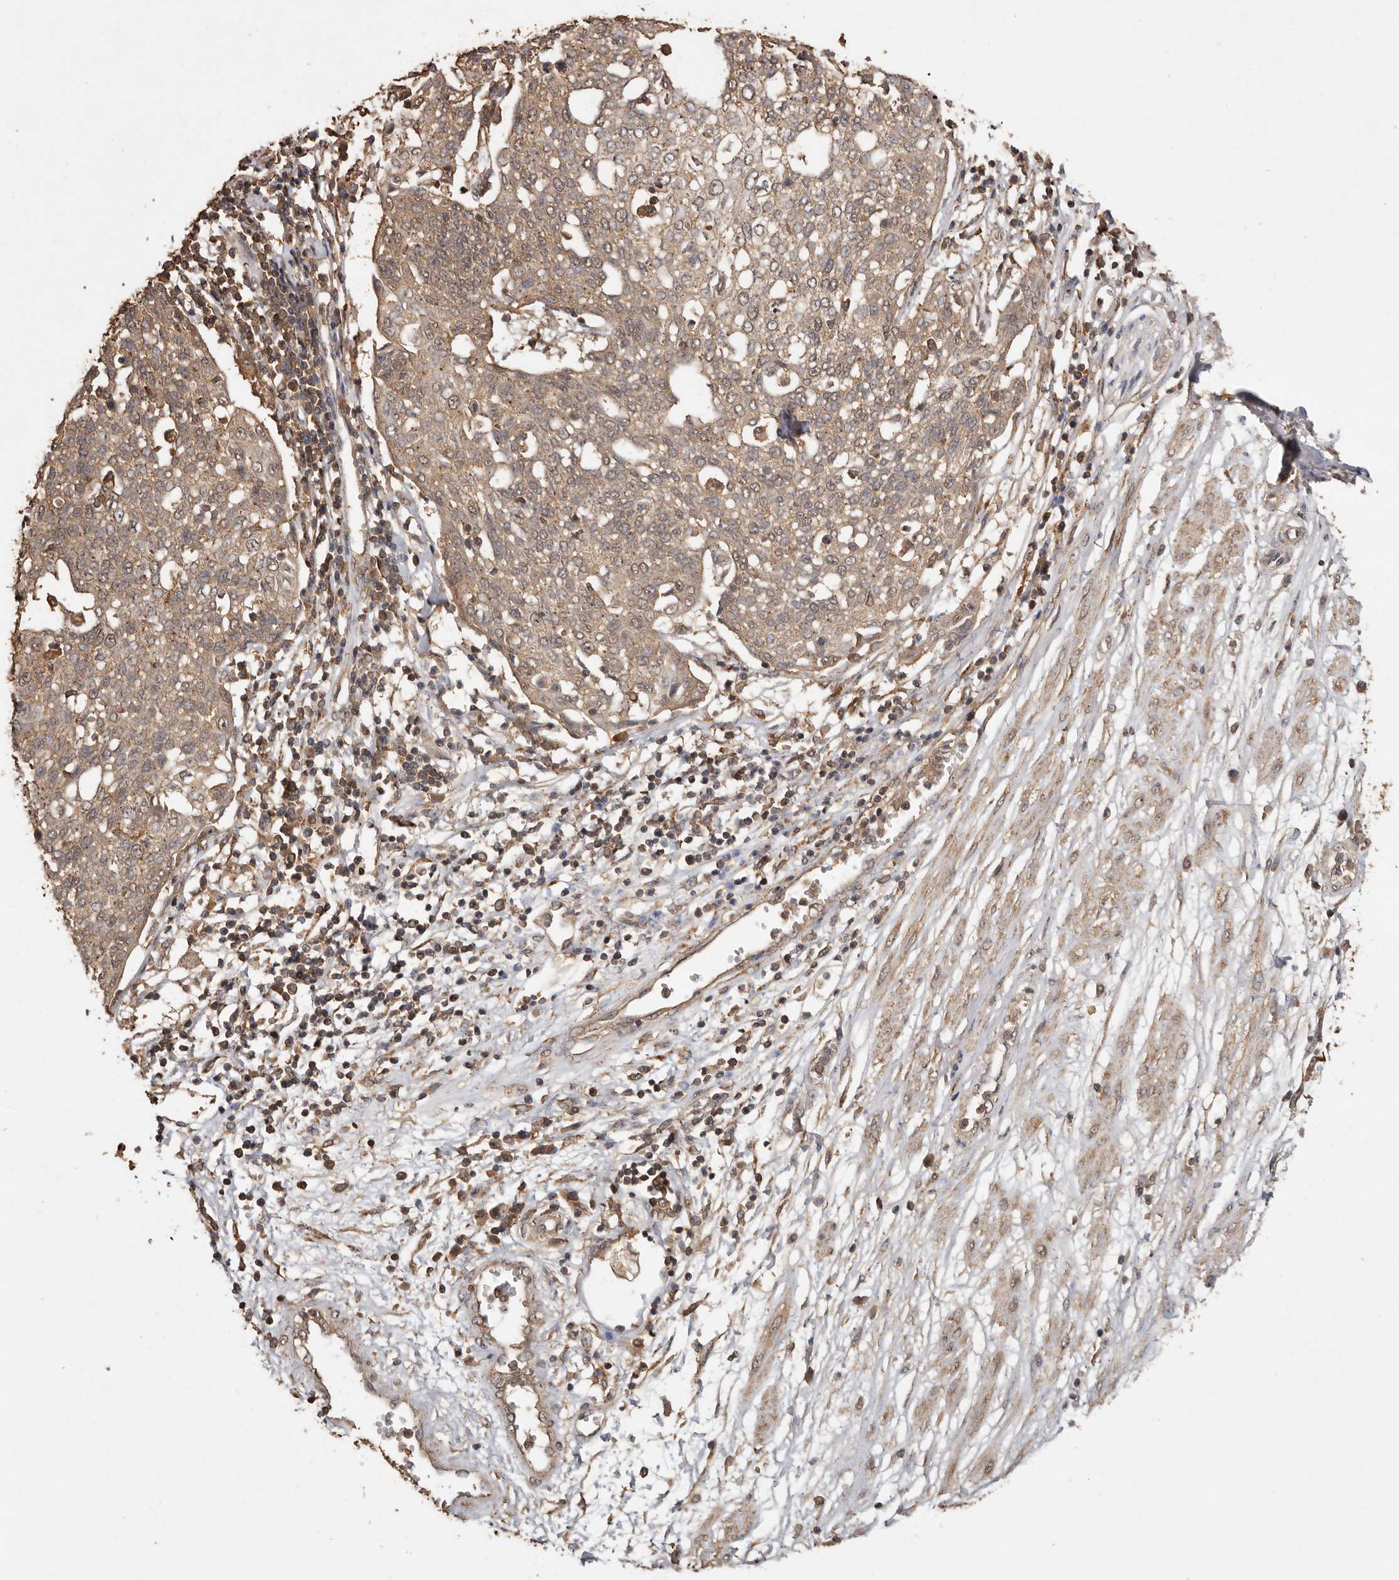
{"staining": {"intensity": "weak", "quantity": ">75%", "location": "cytoplasmic/membranous"}, "tissue": "cervical cancer", "cell_type": "Tumor cells", "image_type": "cancer", "snomed": [{"axis": "morphology", "description": "Squamous cell carcinoma, NOS"}, {"axis": "topography", "description": "Cervix"}], "caption": "A micrograph of cervical squamous cell carcinoma stained for a protein demonstrates weak cytoplasmic/membranous brown staining in tumor cells. The protein is stained brown, and the nuclei are stained in blue (DAB IHC with brightfield microscopy, high magnification).", "gene": "RWDD1", "patient": {"sex": "female", "age": 34}}